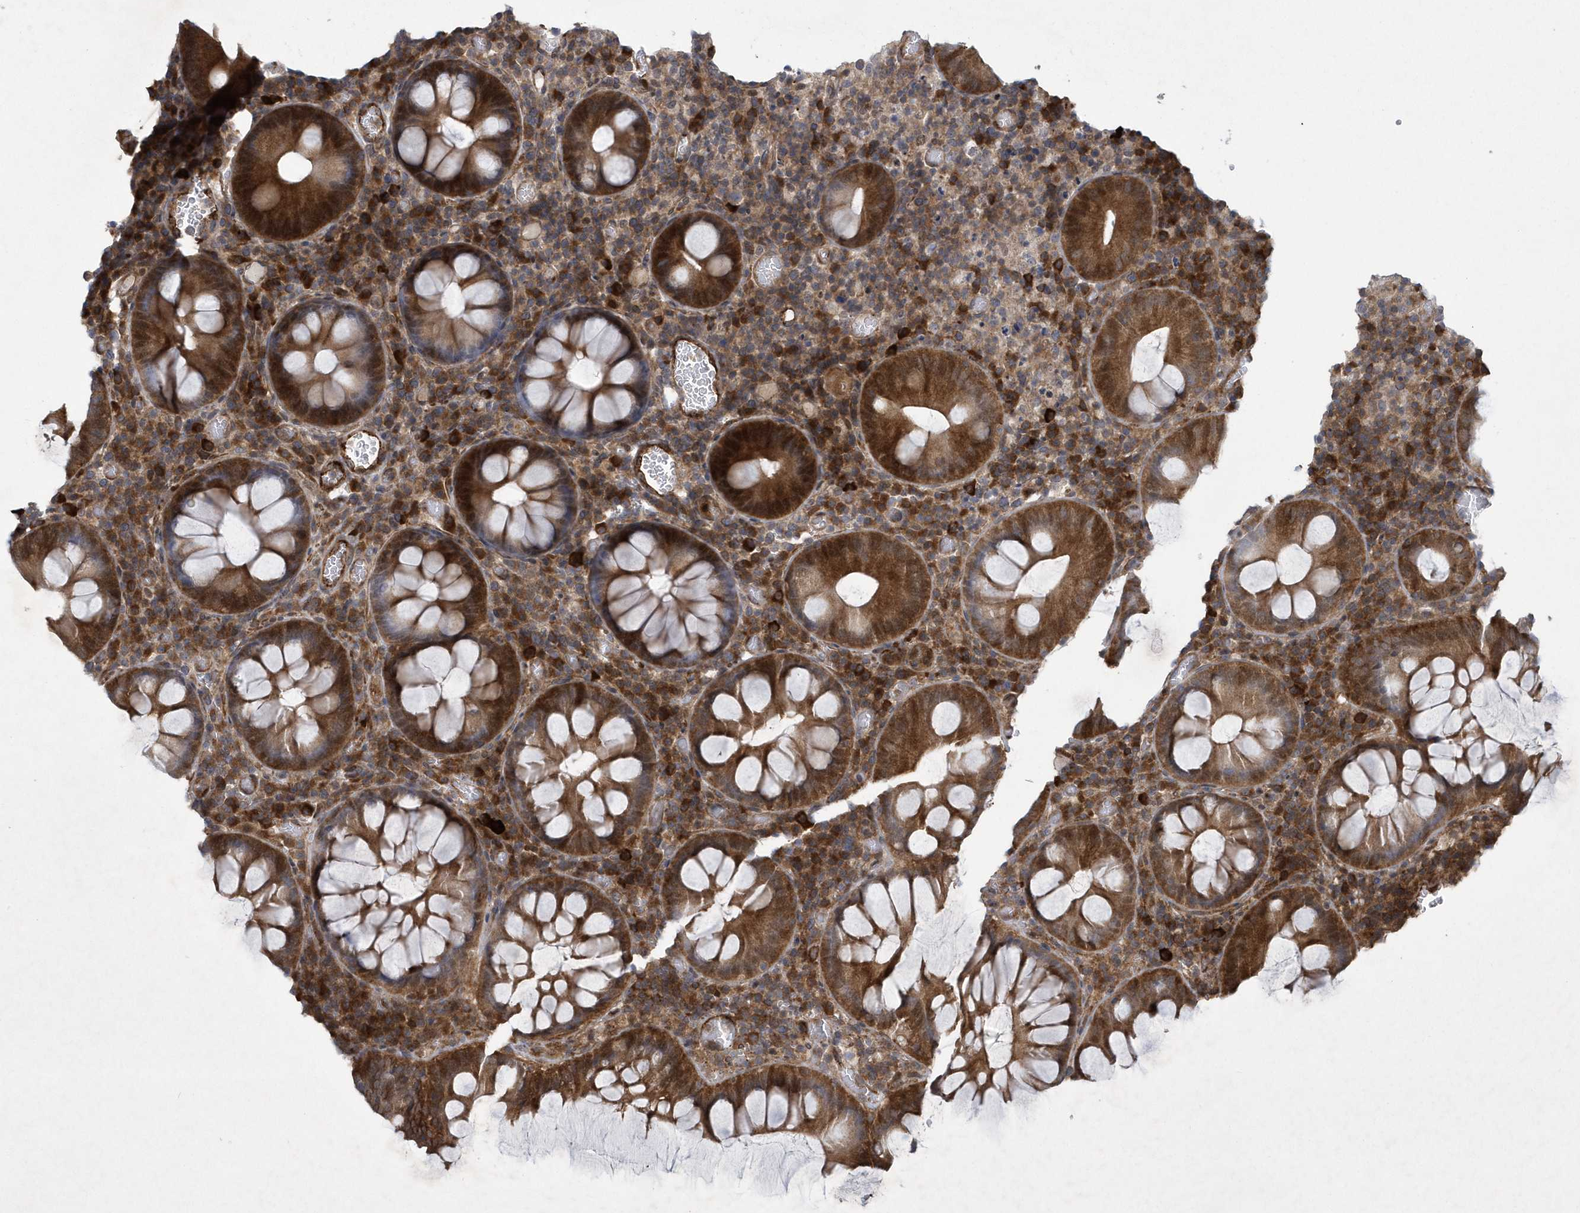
{"staining": {"intensity": "moderate", "quantity": ">75%", "location": "cytoplasmic/membranous"}, "tissue": "colorectal cancer", "cell_type": "Tumor cells", "image_type": "cancer", "snomed": [{"axis": "morphology", "description": "Adenocarcinoma, NOS"}, {"axis": "topography", "description": "Colon"}], "caption": "Colorectal adenocarcinoma tissue shows moderate cytoplasmic/membranous positivity in approximately >75% of tumor cells, visualized by immunohistochemistry.", "gene": "N4BP2", "patient": {"sex": "female", "age": 66}}